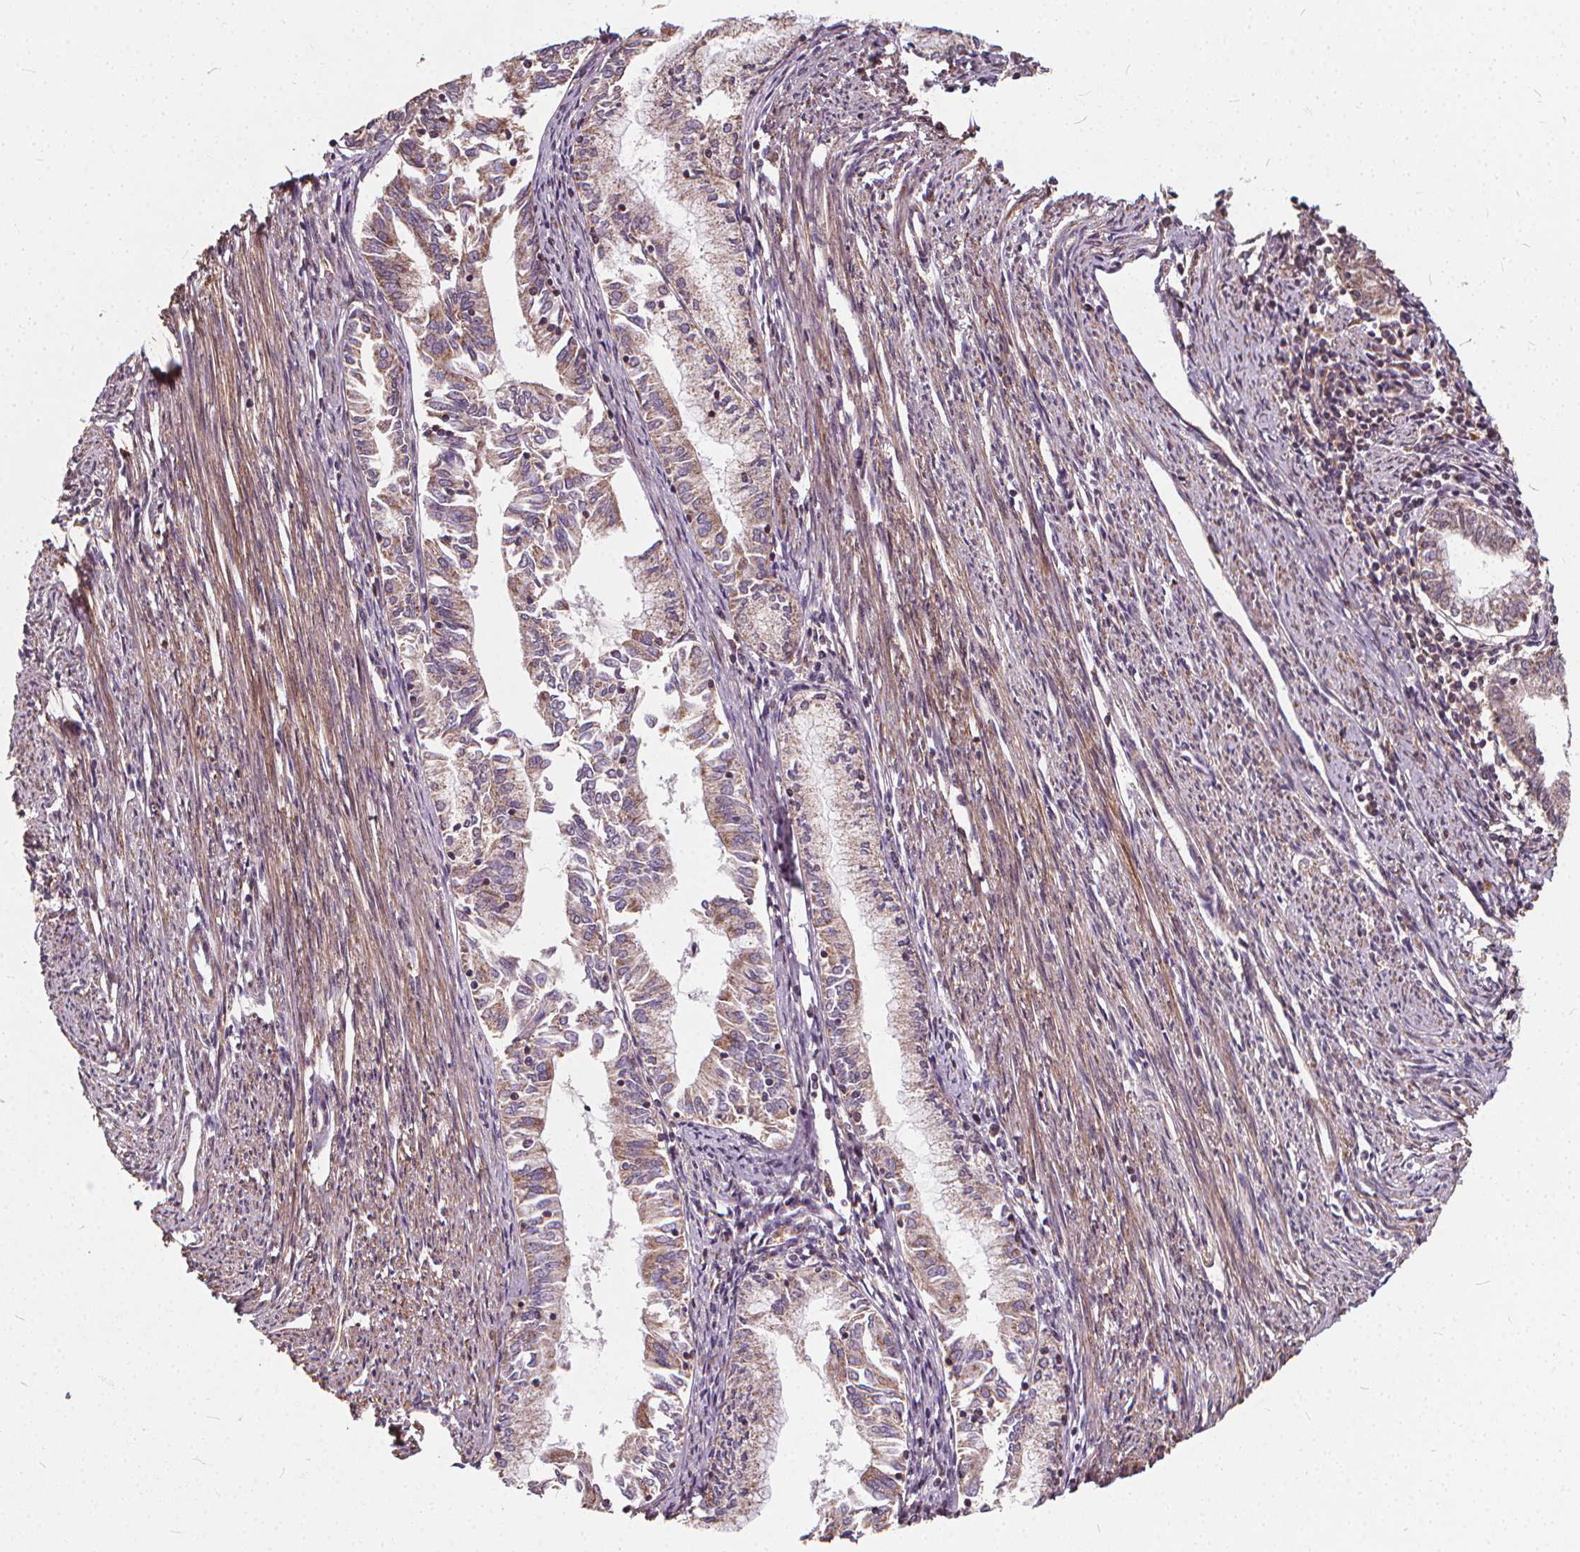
{"staining": {"intensity": "moderate", "quantity": "25%-75%", "location": "cytoplasmic/membranous"}, "tissue": "endometrial cancer", "cell_type": "Tumor cells", "image_type": "cancer", "snomed": [{"axis": "morphology", "description": "Adenocarcinoma, NOS"}, {"axis": "topography", "description": "Endometrium"}], "caption": "This photomicrograph shows immunohistochemistry (IHC) staining of human endometrial adenocarcinoma, with medium moderate cytoplasmic/membranous expression in approximately 25%-75% of tumor cells.", "gene": "ORAI2", "patient": {"sex": "female", "age": 79}}